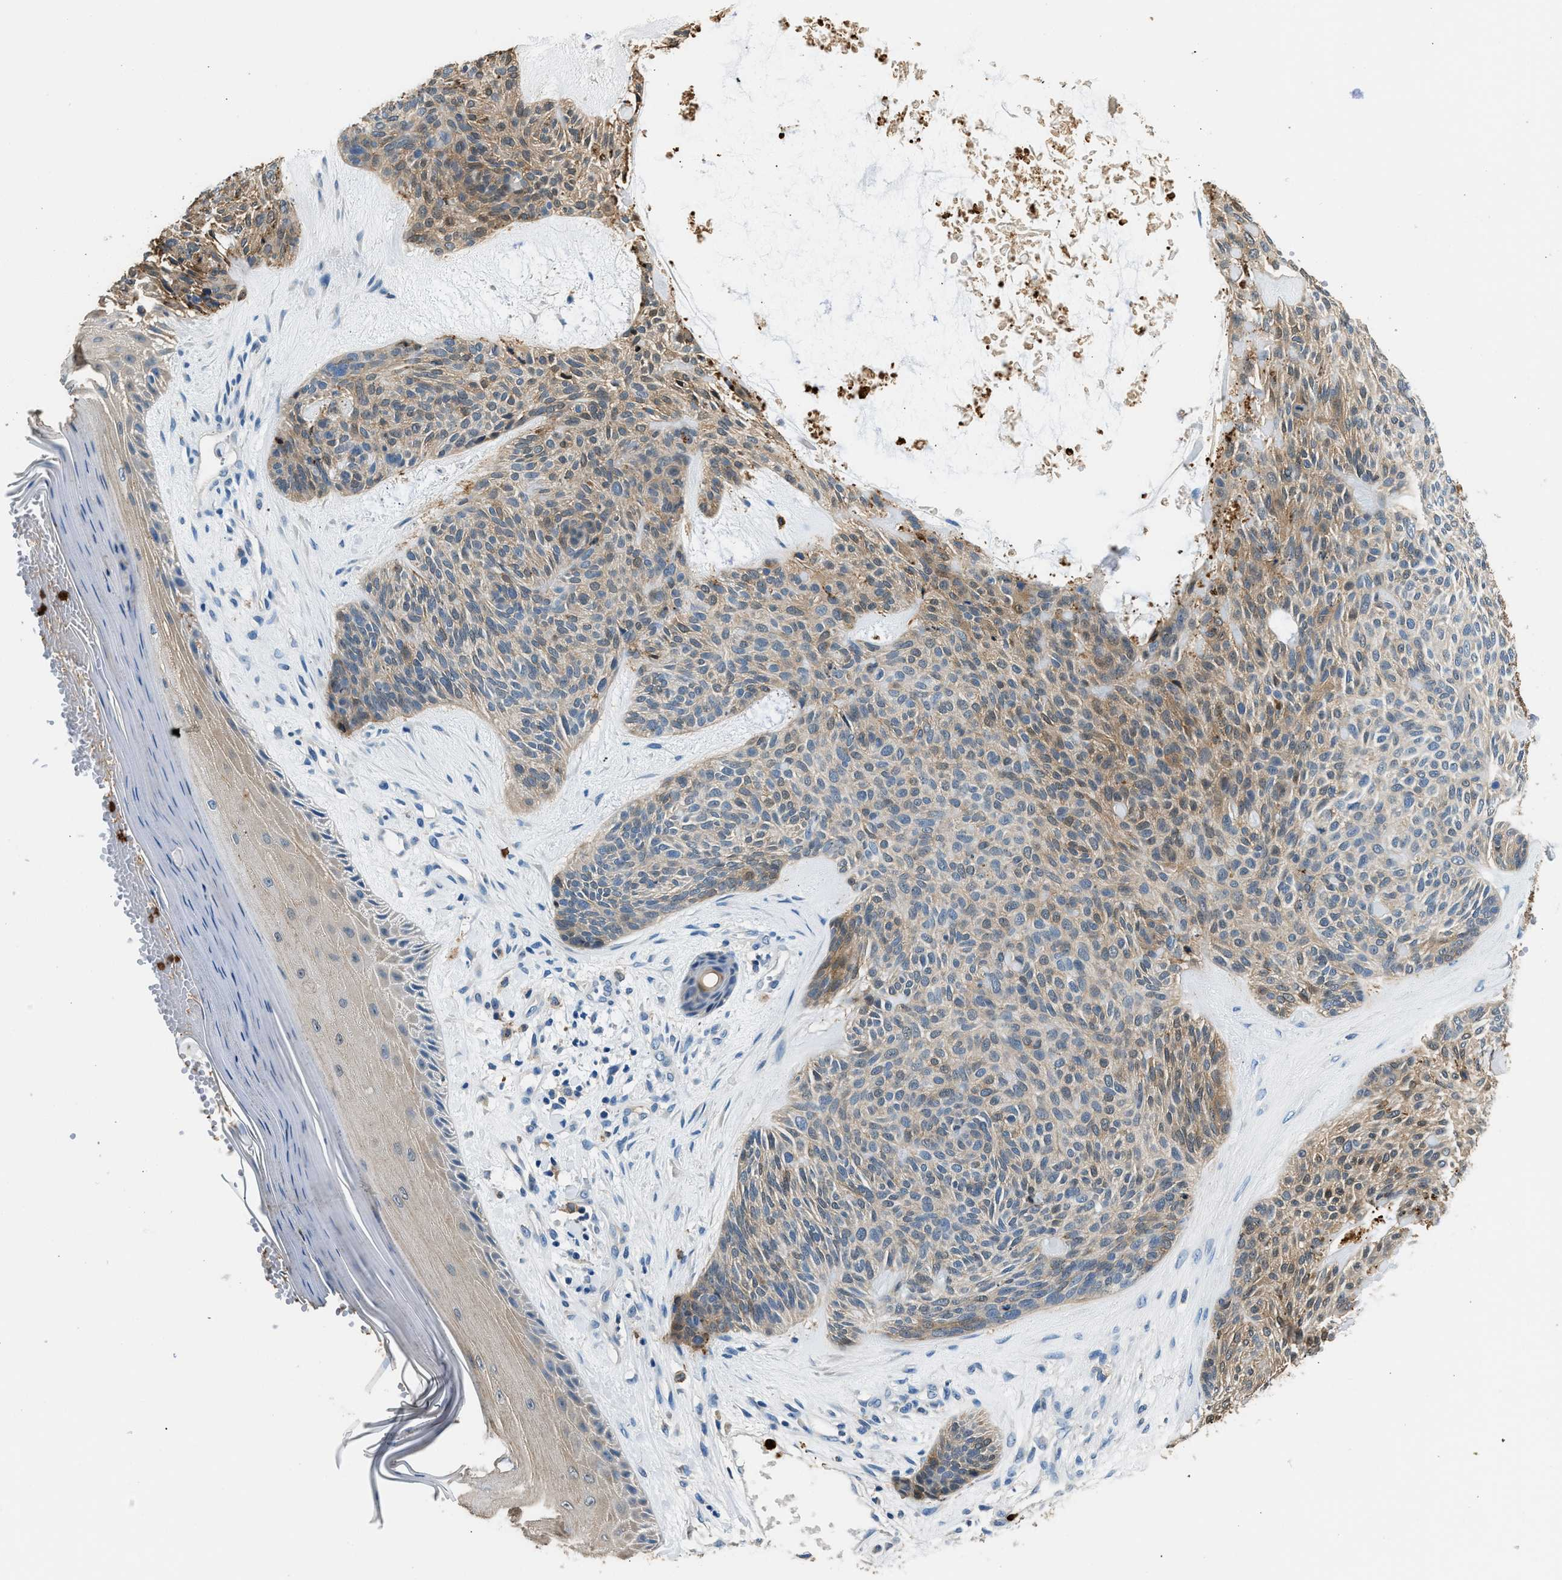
{"staining": {"intensity": "moderate", "quantity": "25%-75%", "location": "cytoplasmic/membranous"}, "tissue": "skin cancer", "cell_type": "Tumor cells", "image_type": "cancer", "snomed": [{"axis": "morphology", "description": "Basal cell carcinoma"}, {"axis": "topography", "description": "Skin"}], "caption": "Protein staining of skin basal cell carcinoma tissue exhibits moderate cytoplasmic/membranous positivity in about 25%-75% of tumor cells.", "gene": "ANXA3", "patient": {"sex": "male", "age": 55}}